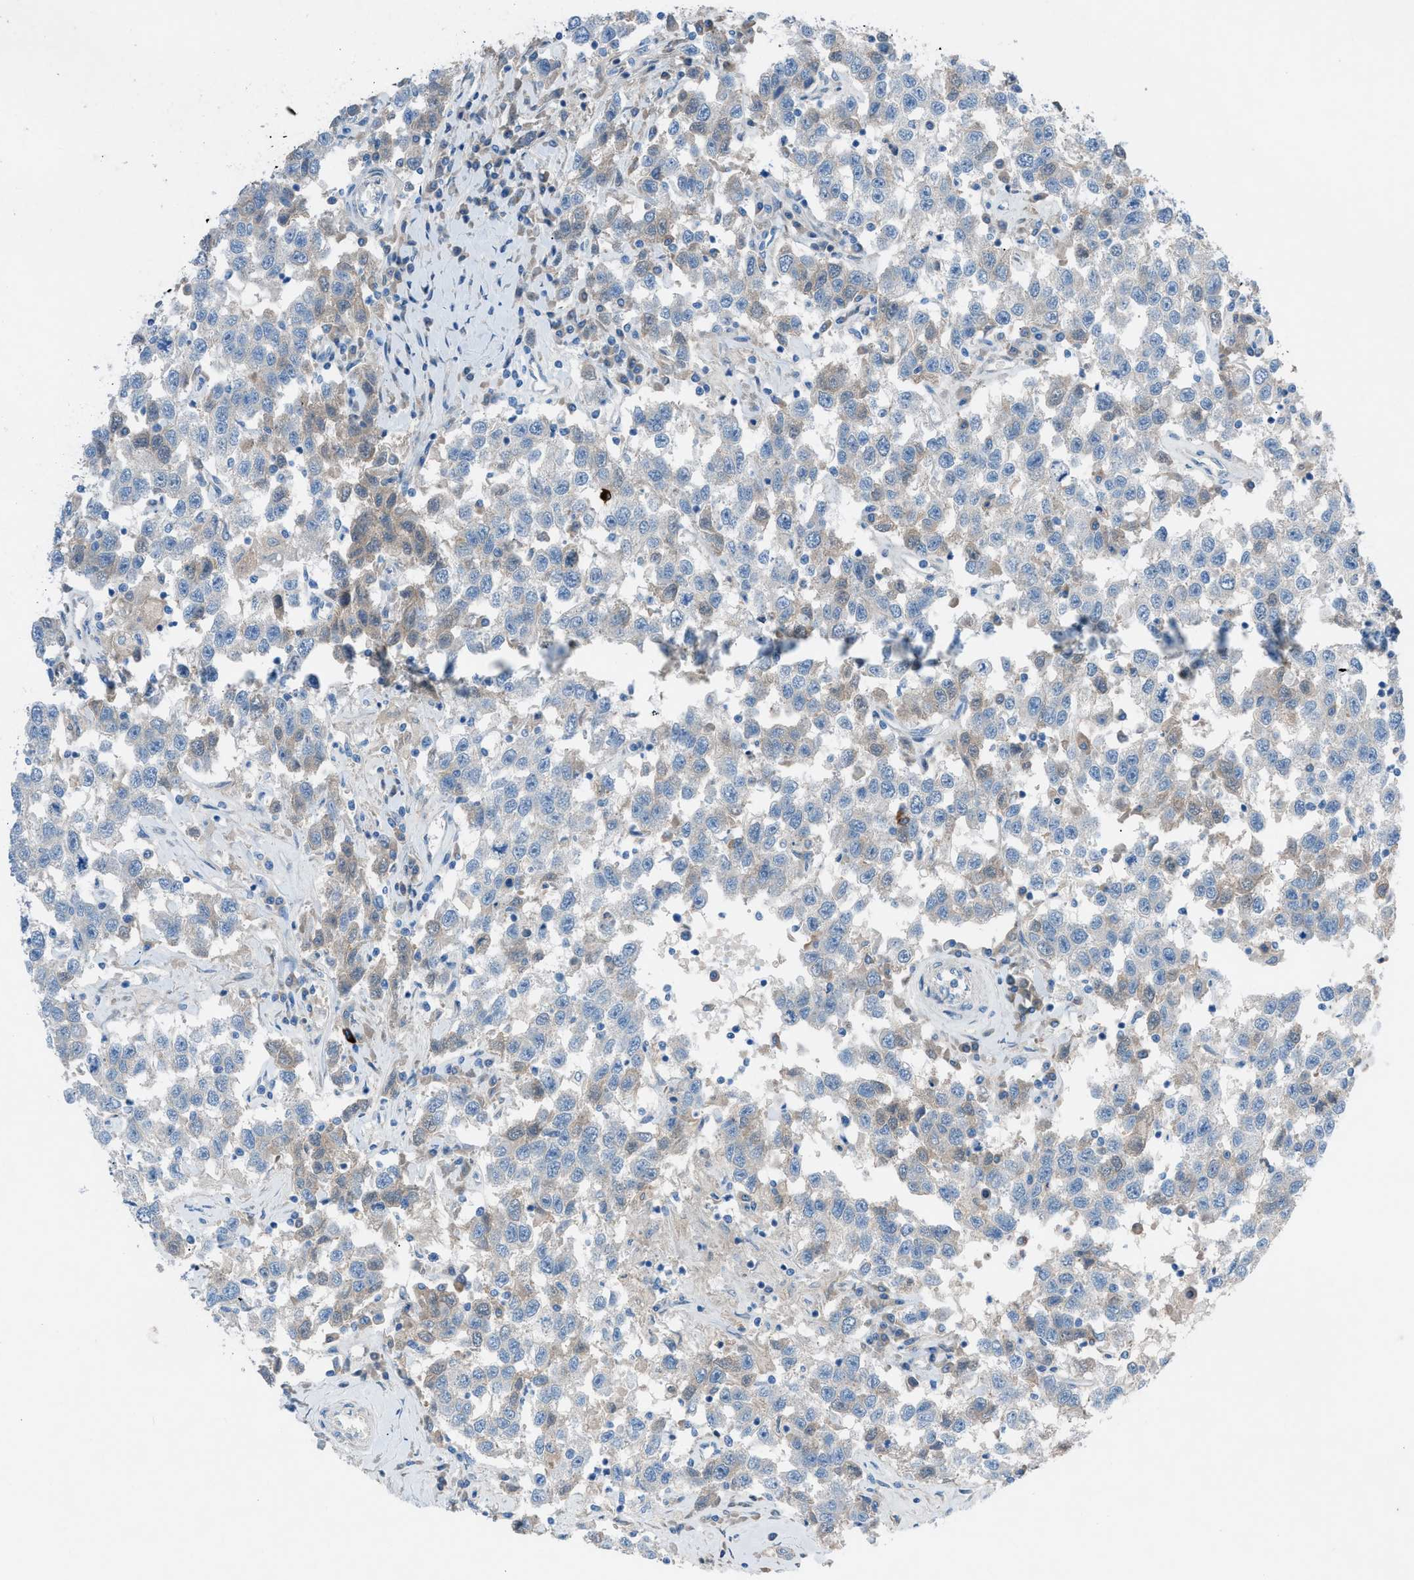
{"staining": {"intensity": "weak", "quantity": "25%-75%", "location": "cytoplasmic/membranous"}, "tissue": "testis cancer", "cell_type": "Tumor cells", "image_type": "cancer", "snomed": [{"axis": "morphology", "description": "Seminoma, NOS"}, {"axis": "topography", "description": "Testis"}], "caption": "Testis cancer (seminoma) stained with a protein marker shows weak staining in tumor cells.", "gene": "C5AR2", "patient": {"sex": "male", "age": 41}}